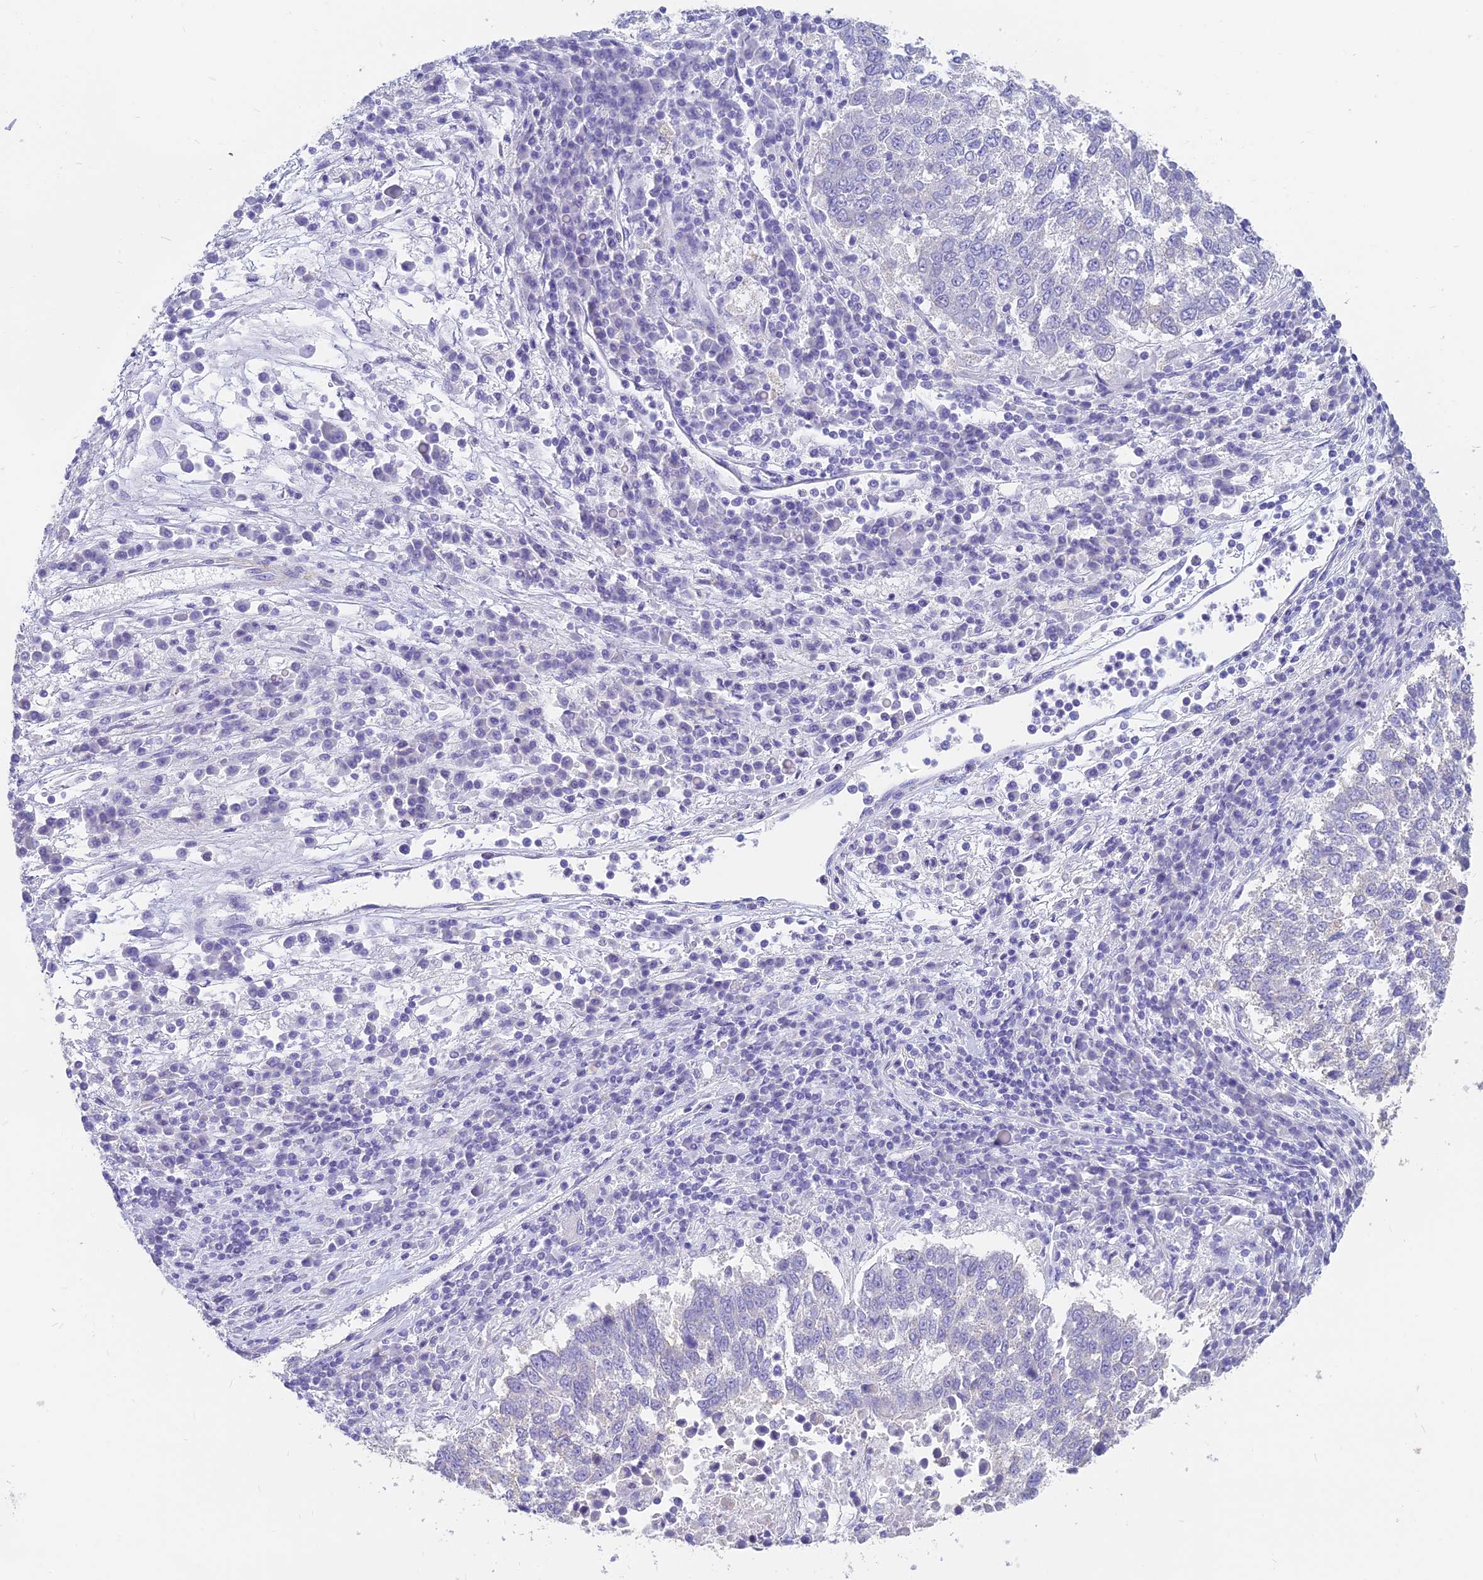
{"staining": {"intensity": "negative", "quantity": "none", "location": "none"}, "tissue": "lung cancer", "cell_type": "Tumor cells", "image_type": "cancer", "snomed": [{"axis": "morphology", "description": "Squamous cell carcinoma, NOS"}, {"axis": "topography", "description": "Lung"}], "caption": "High power microscopy histopathology image of an immunohistochemistry (IHC) image of lung cancer, revealing no significant positivity in tumor cells.", "gene": "SLC36A2", "patient": {"sex": "male", "age": 73}}